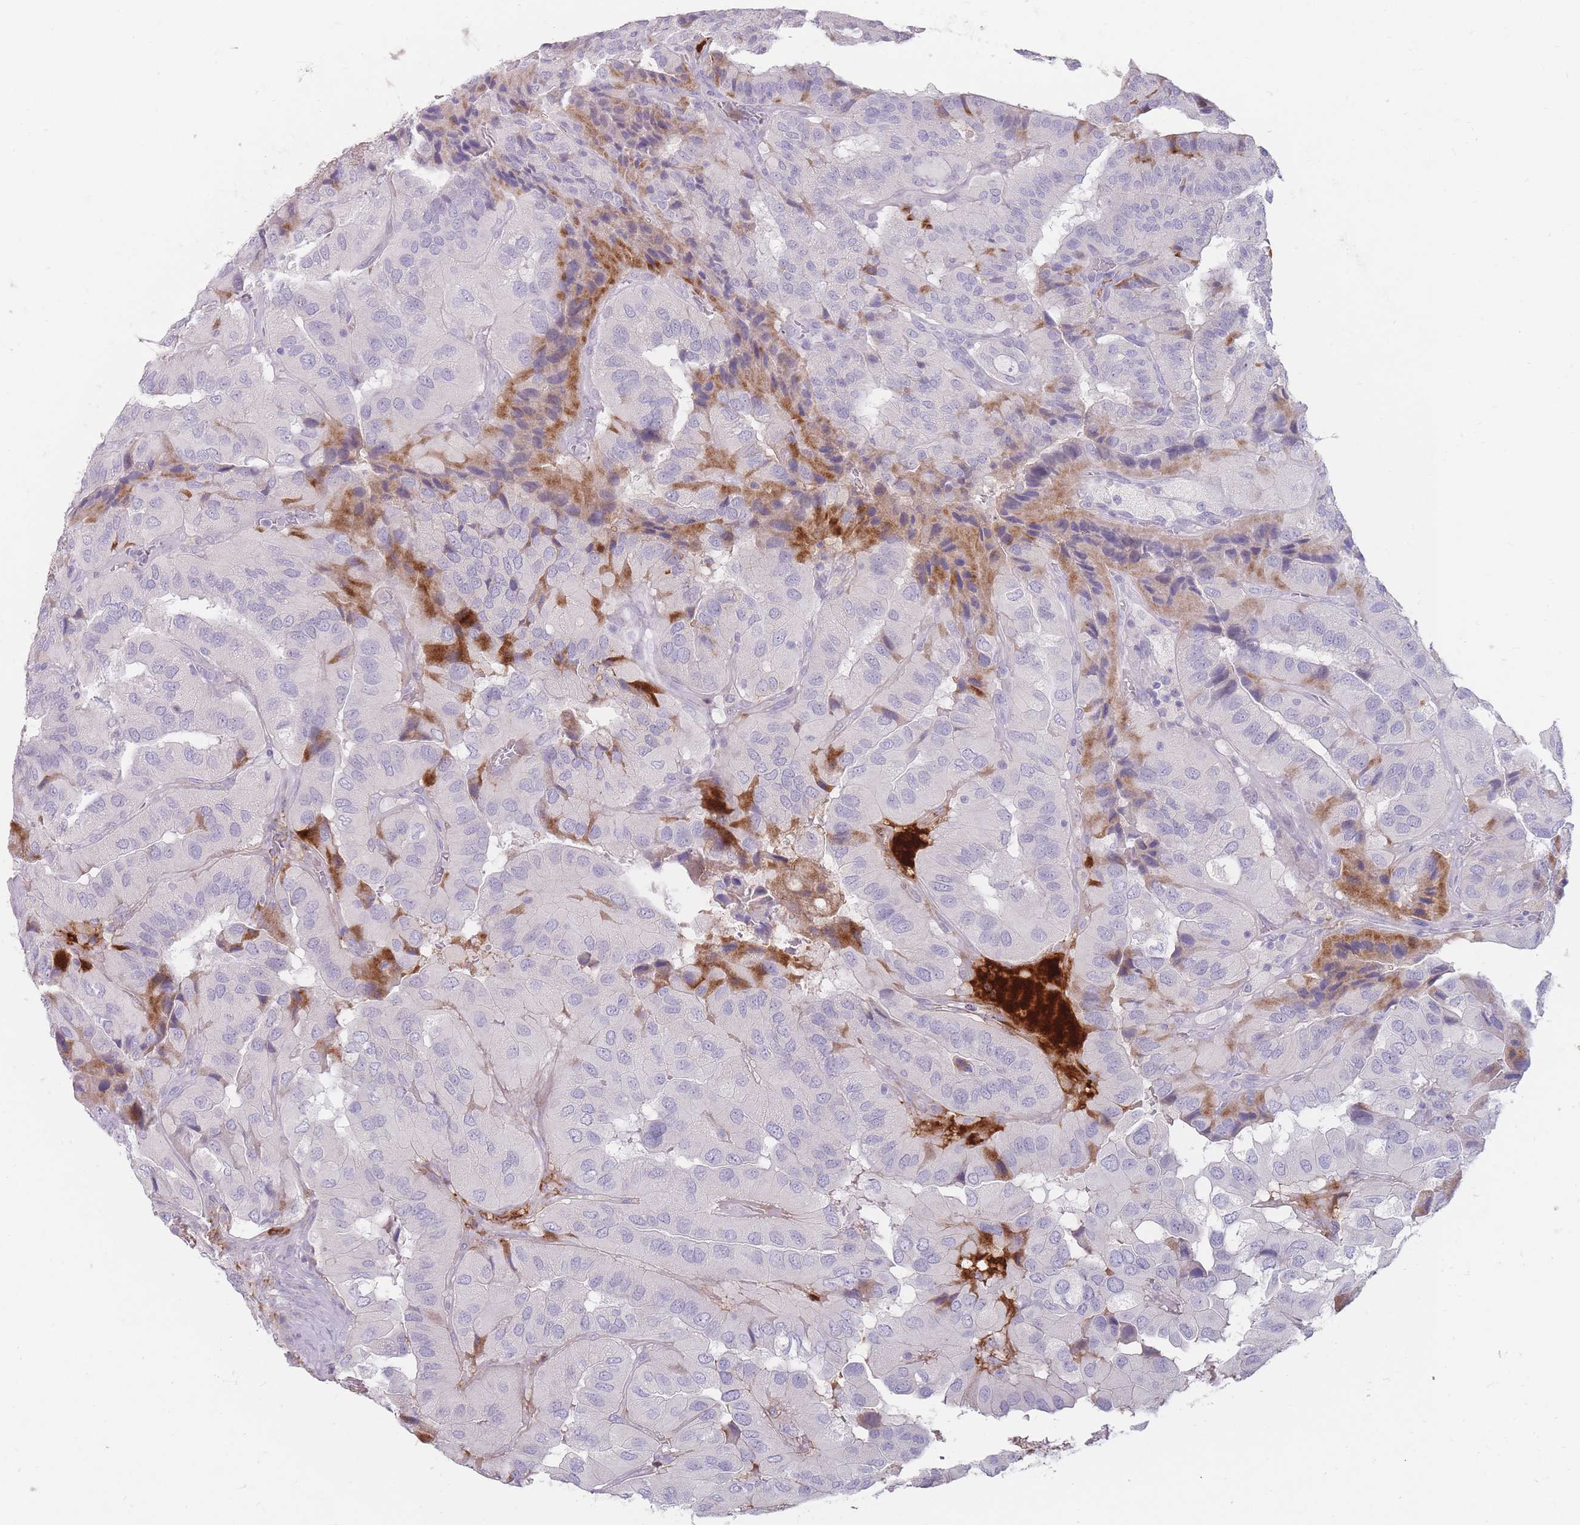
{"staining": {"intensity": "negative", "quantity": "none", "location": "none"}, "tissue": "thyroid cancer", "cell_type": "Tumor cells", "image_type": "cancer", "snomed": [{"axis": "morphology", "description": "Normal tissue, NOS"}, {"axis": "morphology", "description": "Papillary adenocarcinoma, NOS"}, {"axis": "topography", "description": "Thyroid gland"}], "caption": "A photomicrograph of thyroid cancer (papillary adenocarcinoma) stained for a protein demonstrates no brown staining in tumor cells. Brightfield microscopy of immunohistochemistry stained with DAB (3,3'-diaminobenzidine) (brown) and hematoxylin (blue), captured at high magnification.", "gene": "PRG4", "patient": {"sex": "female", "age": 59}}